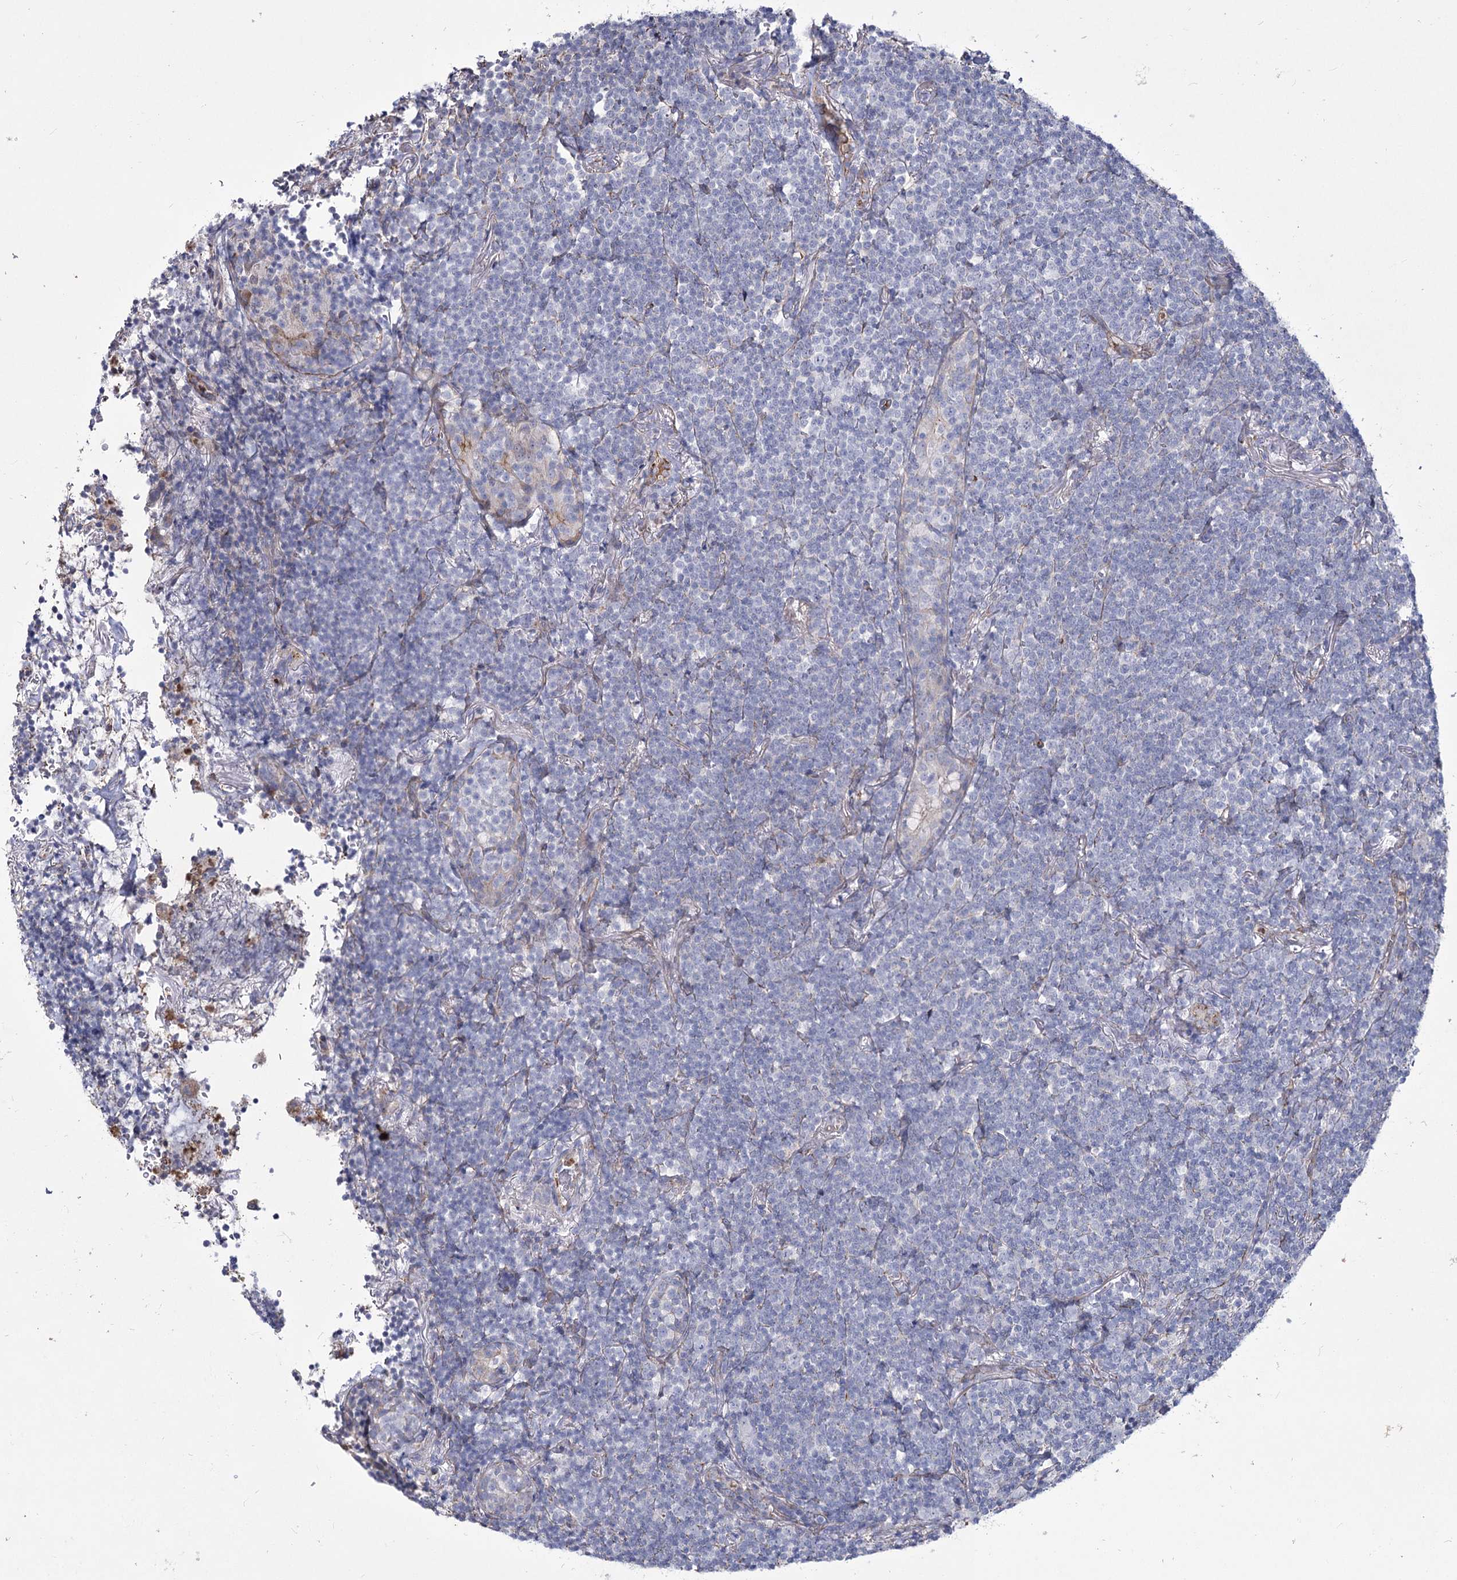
{"staining": {"intensity": "negative", "quantity": "none", "location": "none"}, "tissue": "lymphoma", "cell_type": "Tumor cells", "image_type": "cancer", "snomed": [{"axis": "morphology", "description": "Malignant lymphoma, non-Hodgkin's type, Low grade"}, {"axis": "topography", "description": "Lung"}], "caption": "An immunohistochemistry photomicrograph of low-grade malignant lymphoma, non-Hodgkin's type is shown. There is no staining in tumor cells of low-grade malignant lymphoma, non-Hodgkin's type.", "gene": "ME3", "patient": {"sex": "female", "age": 71}}